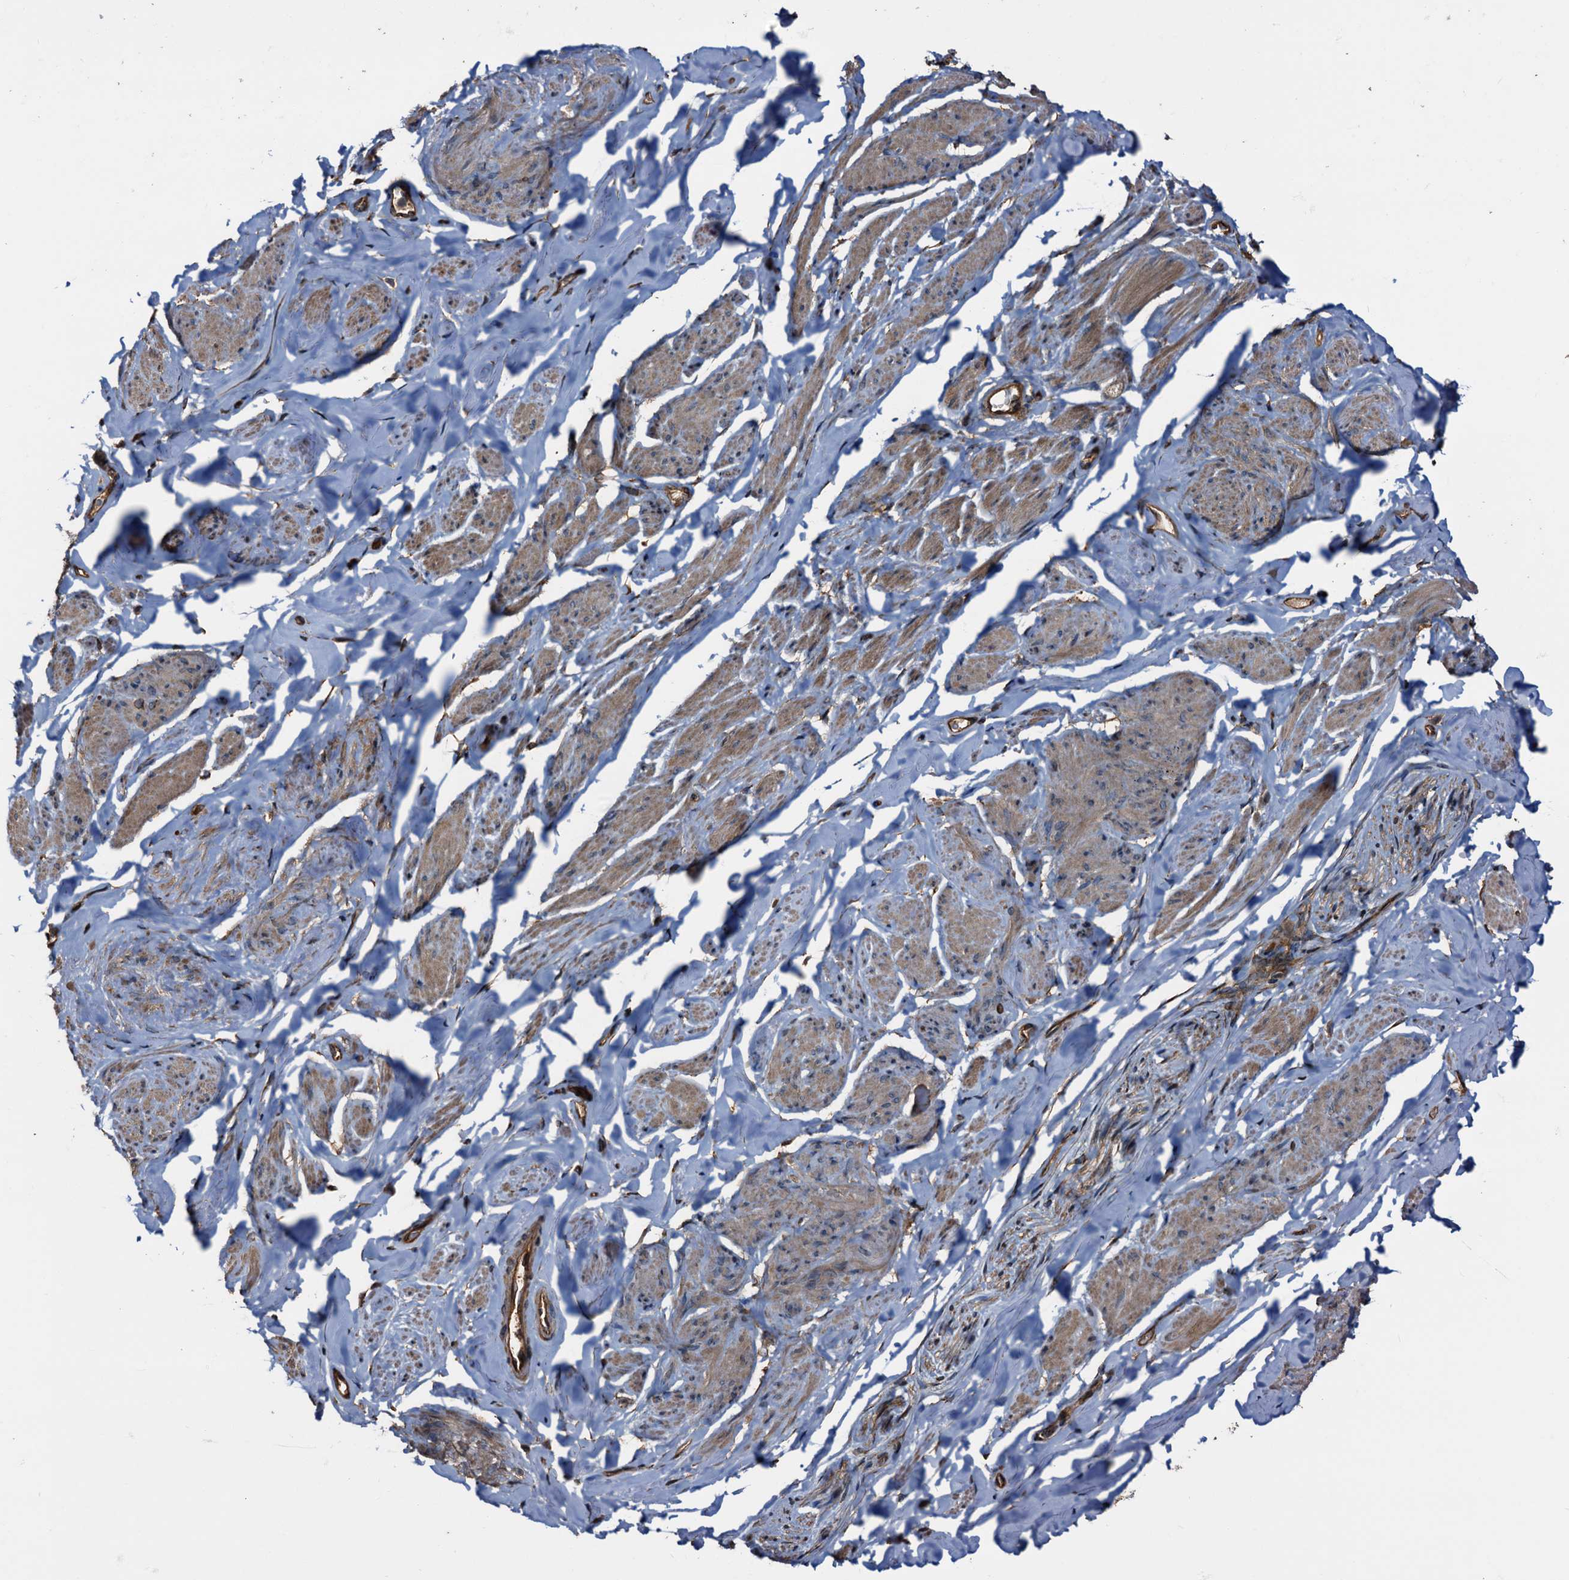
{"staining": {"intensity": "moderate", "quantity": ">75%", "location": "cytoplasmic/membranous"}, "tissue": "smooth muscle", "cell_type": "Smooth muscle cells", "image_type": "normal", "snomed": [{"axis": "morphology", "description": "Normal tissue, NOS"}, {"axis": "topography", "description": "Smooth muscle"}, {"axis": "topography", "description": "Peripheral nerve tissue"}], "caption": "Protein analysis of normal smooth muscle reveals moderate cytoplasmic/membranous positivity in approximately >75% of smooth muscle cells. (DAB (3,3'-diaminobenzidine) = brown stain, brightfield microscopy at high magnification).", "gene": "PEX5", "patient": {"sex": "male", "age": 69}}